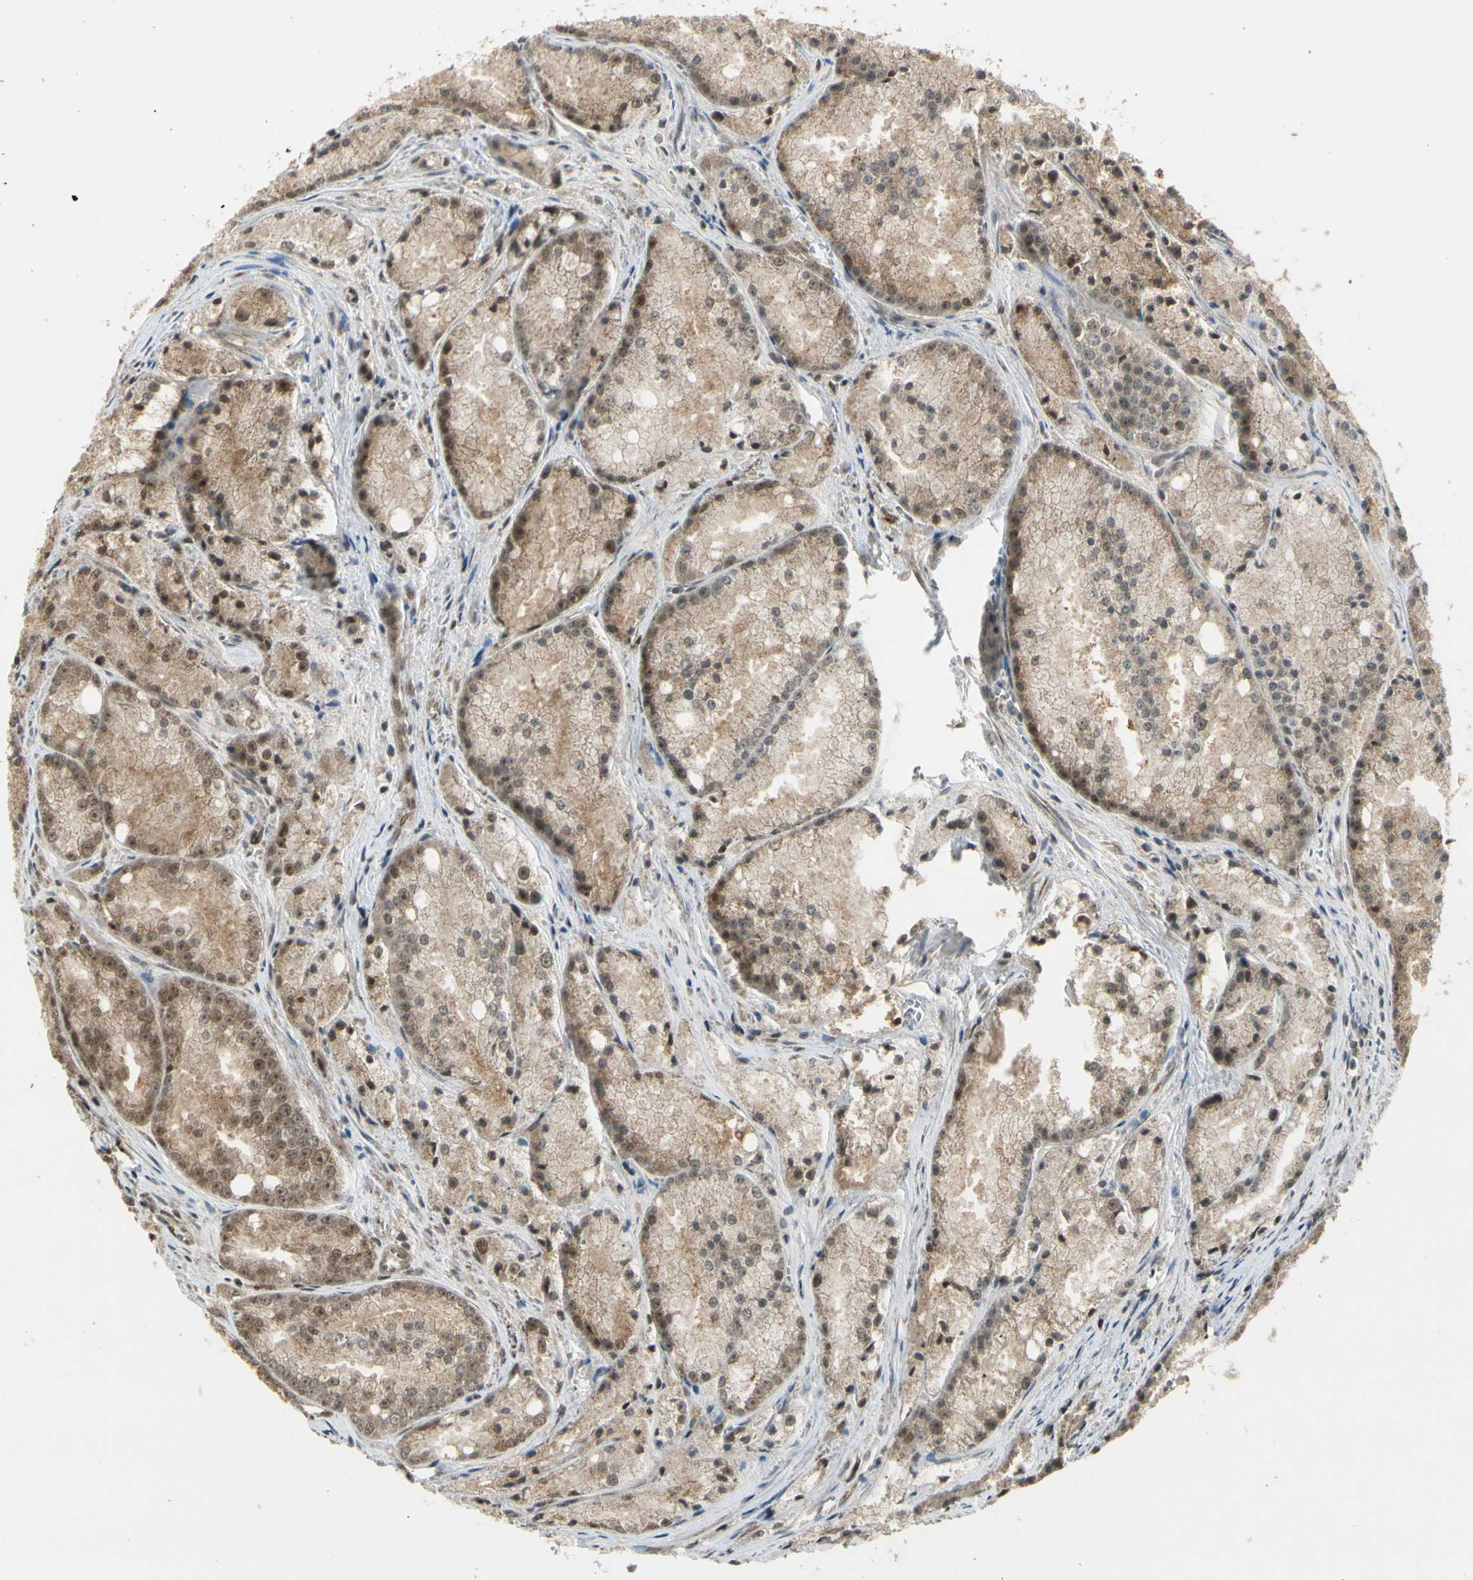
{"staining": {"intensity": "weak", "quantity": ">75%", "location": "cytoplasmic/membranous,nuclear"}, "tissue": "prostate cancer", "cell_type": "Tumor cells", "image_type": "cancer", "snomed": [{"axis": "morphology", "description": "Adenocarcinoma, Low grade"}, {"axis": "topography", "description": "Prostate"}], "caption": "Immunohistochemistry photomicrograph of neoplastic tissue: prostate low-grade adenocarcinoma stained using immunohistochemistry exhibits low levels of weak protein expression localized specifically in the cytoplasmic/membranous and nuclear of tumor cells, appearing as a cytoplasmic/membranous and nuclear brown color.", "gene": "ZNF135", "patient": {"sex": "male", "age": 64}}